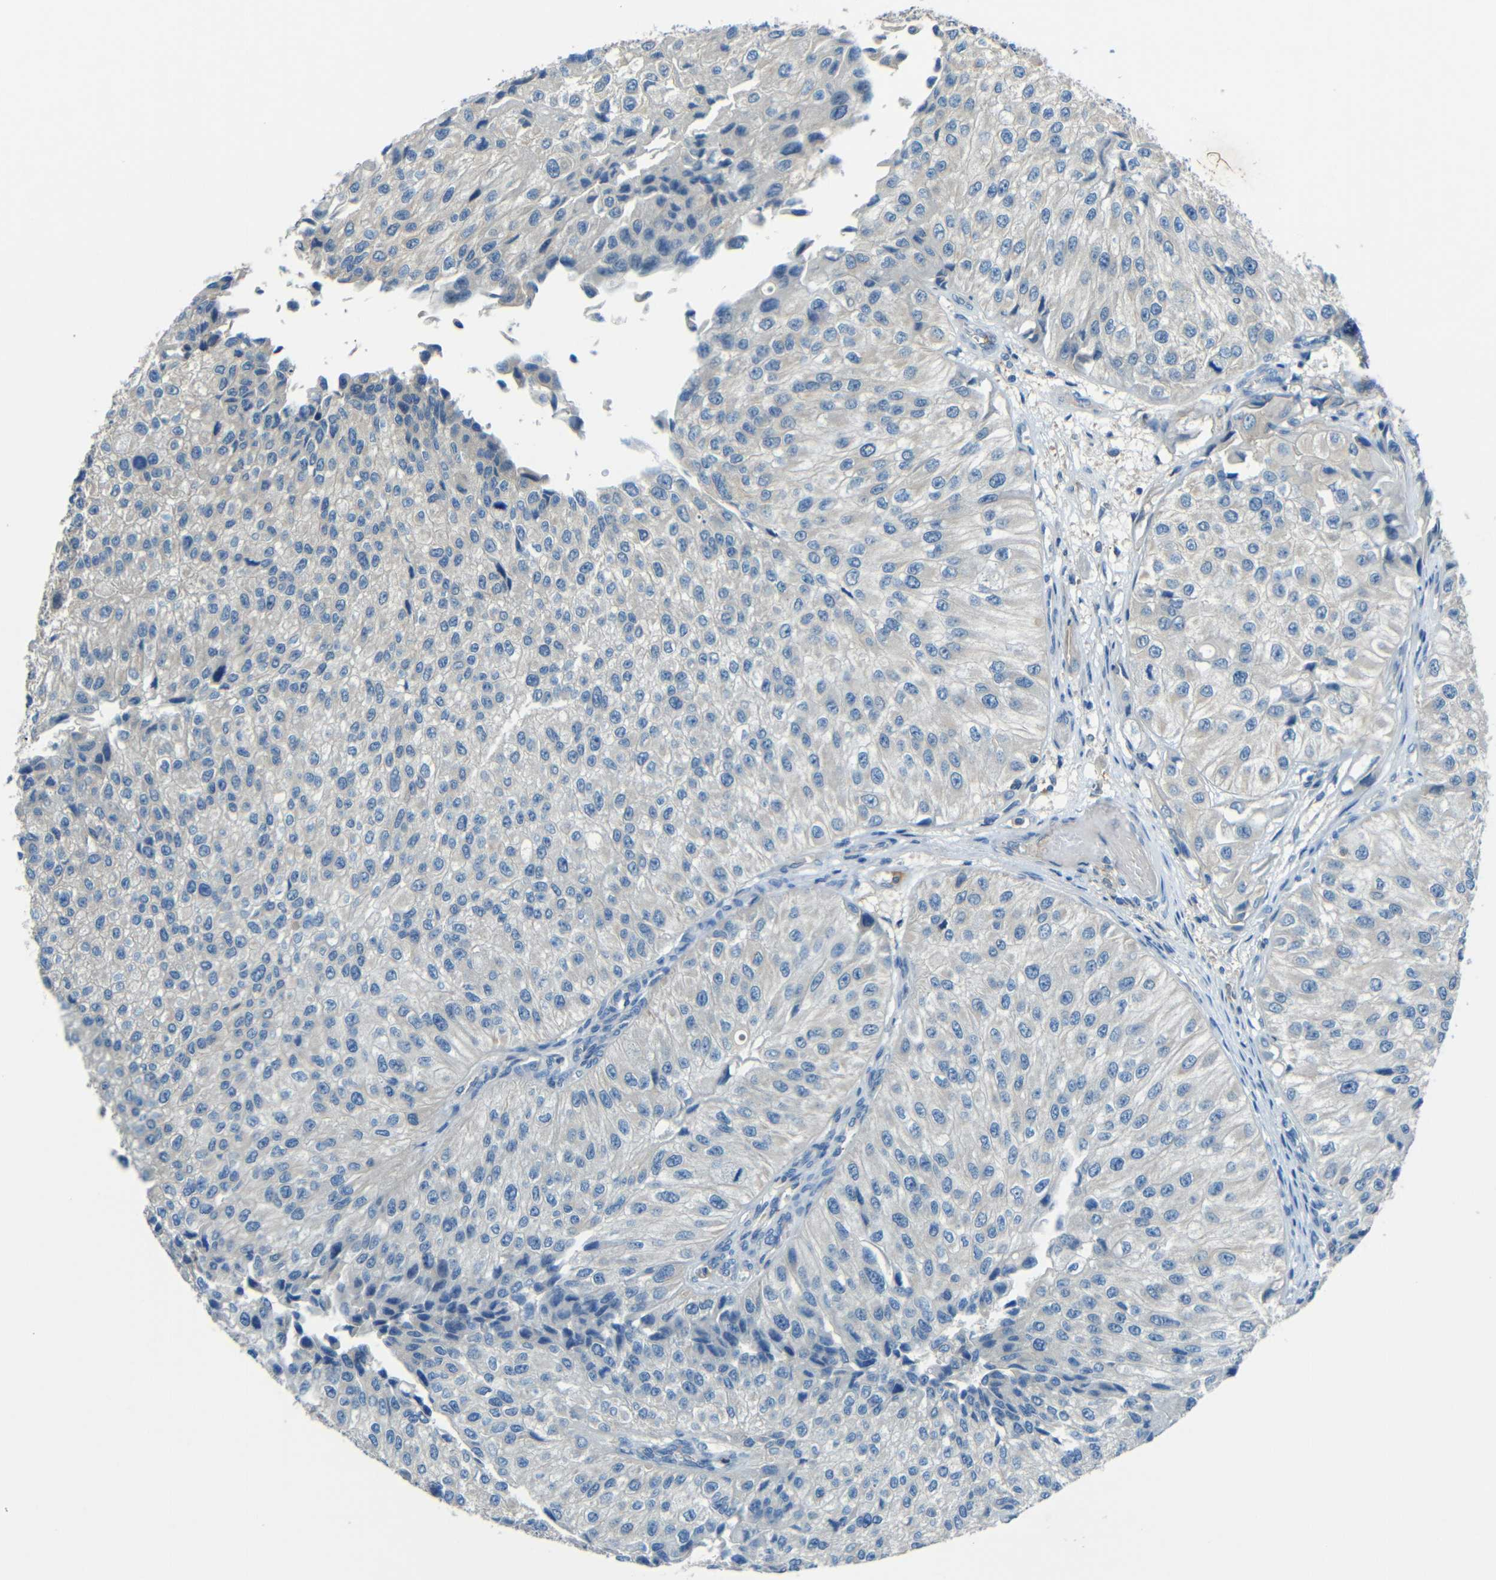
{"staining": {"intensity": "negative", "quantity": "none", "location": "none"}, "tissue": "urothelial cancer", "cell_type": "Tumor cells", "image_type": "cancer", "snomed": [{"axis": "morphology", "description": "Urothelial carcinoma, High grade"}, {"axis": "topography", "description": "Kidney"}, {"axis": "topography", "description": "Urinary bladder"}], "caption": "Urothelial cancer stained for a protein using immunohistochemistry (IHC) reveals no expression tumor cells.", "gene": "CYP26B1", "patient": {"sex": "male", "age": 77}}